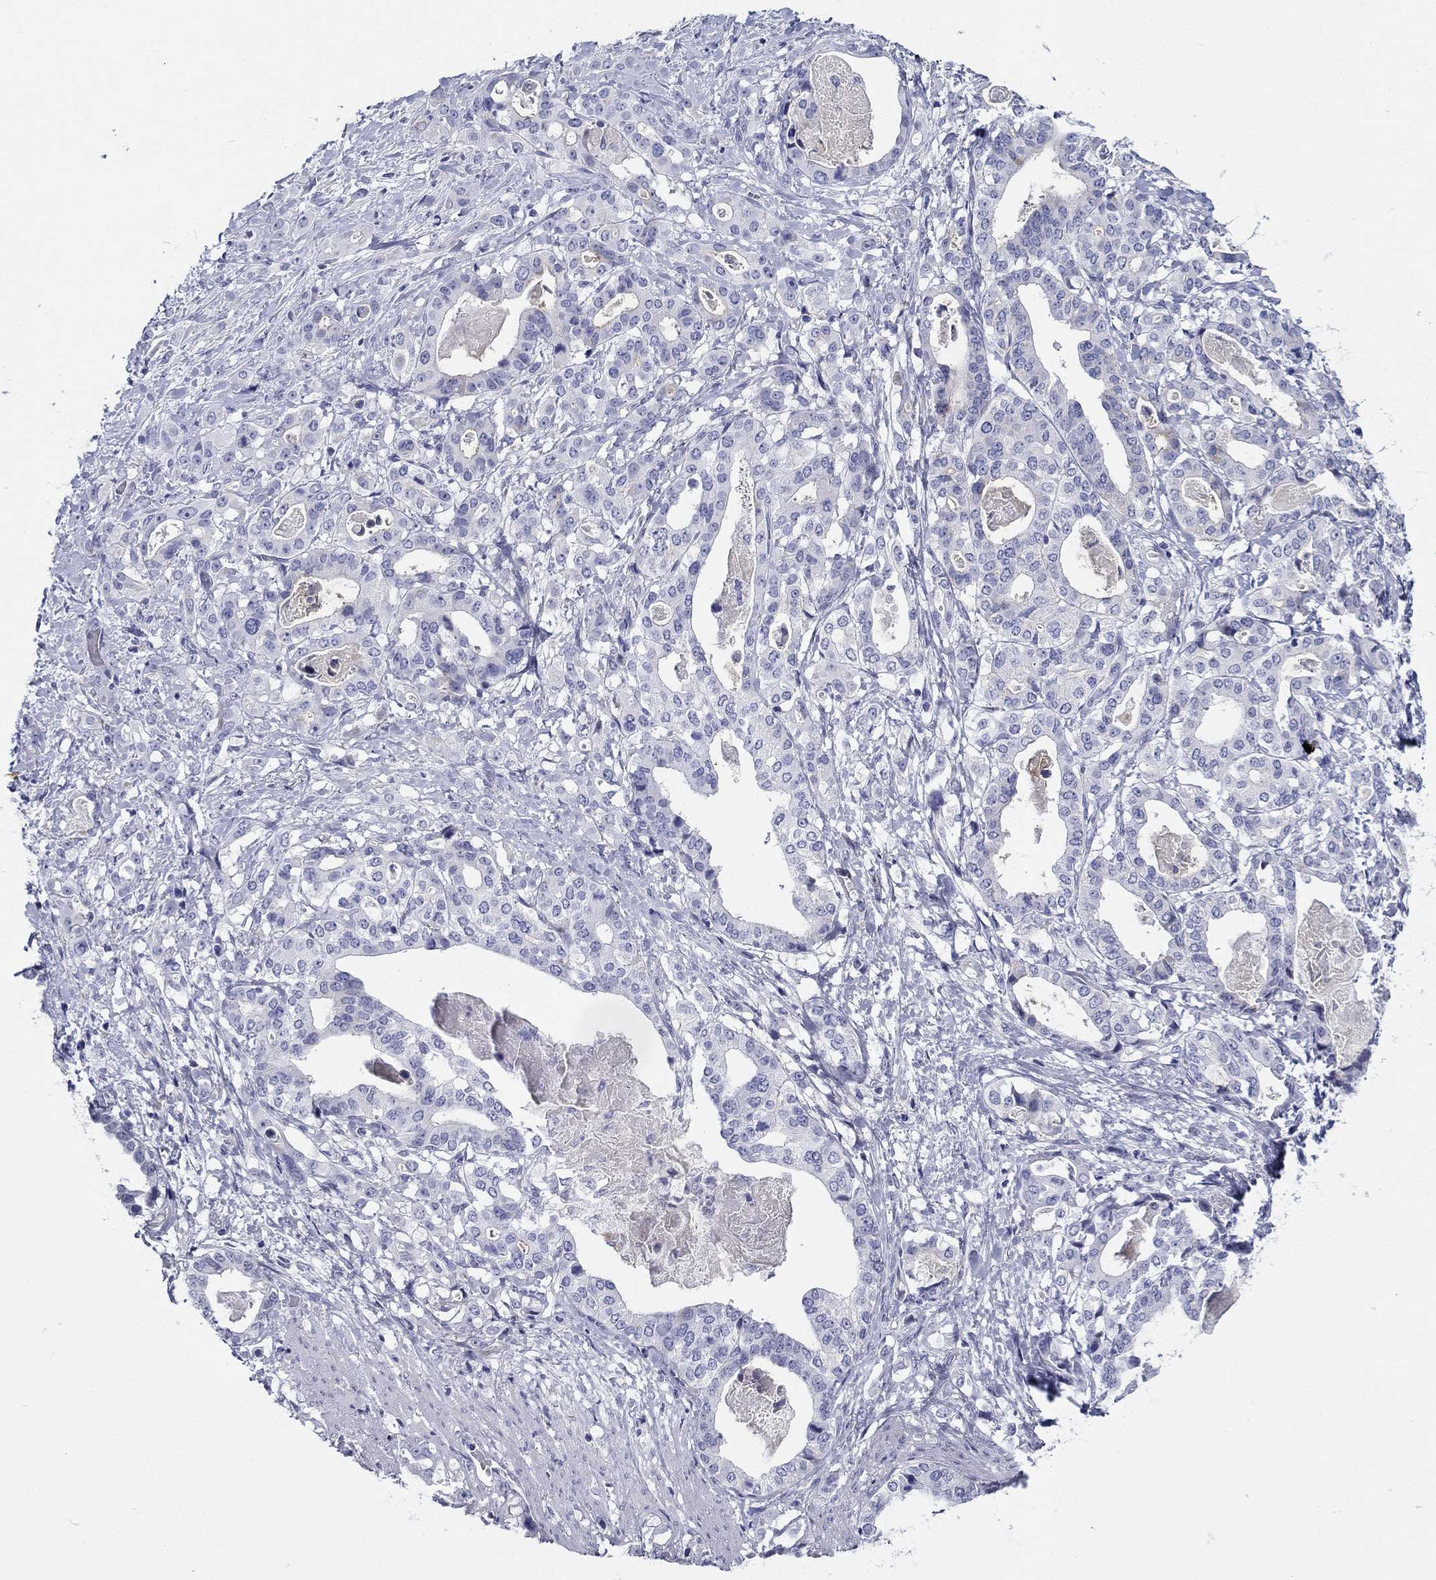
{"staining": {"intensity": "negative", "quantity": "none", "location": "none"}, "tissue": "stomach cancer", "cell_type": "Tumor cells", "image_type": "cancer", "snomed": [{"axis": "morphology", "description": "Adenocarcinoma, NOS"}, {"axis": "topography", "description": "Stomach"}], "caption": "Immunohistochemical staining of stomach adenocarcinoma exhibits no significant staining in tumor cells.", "gene": "ZP2", "patient": {"sex": "male", "age": 48}}